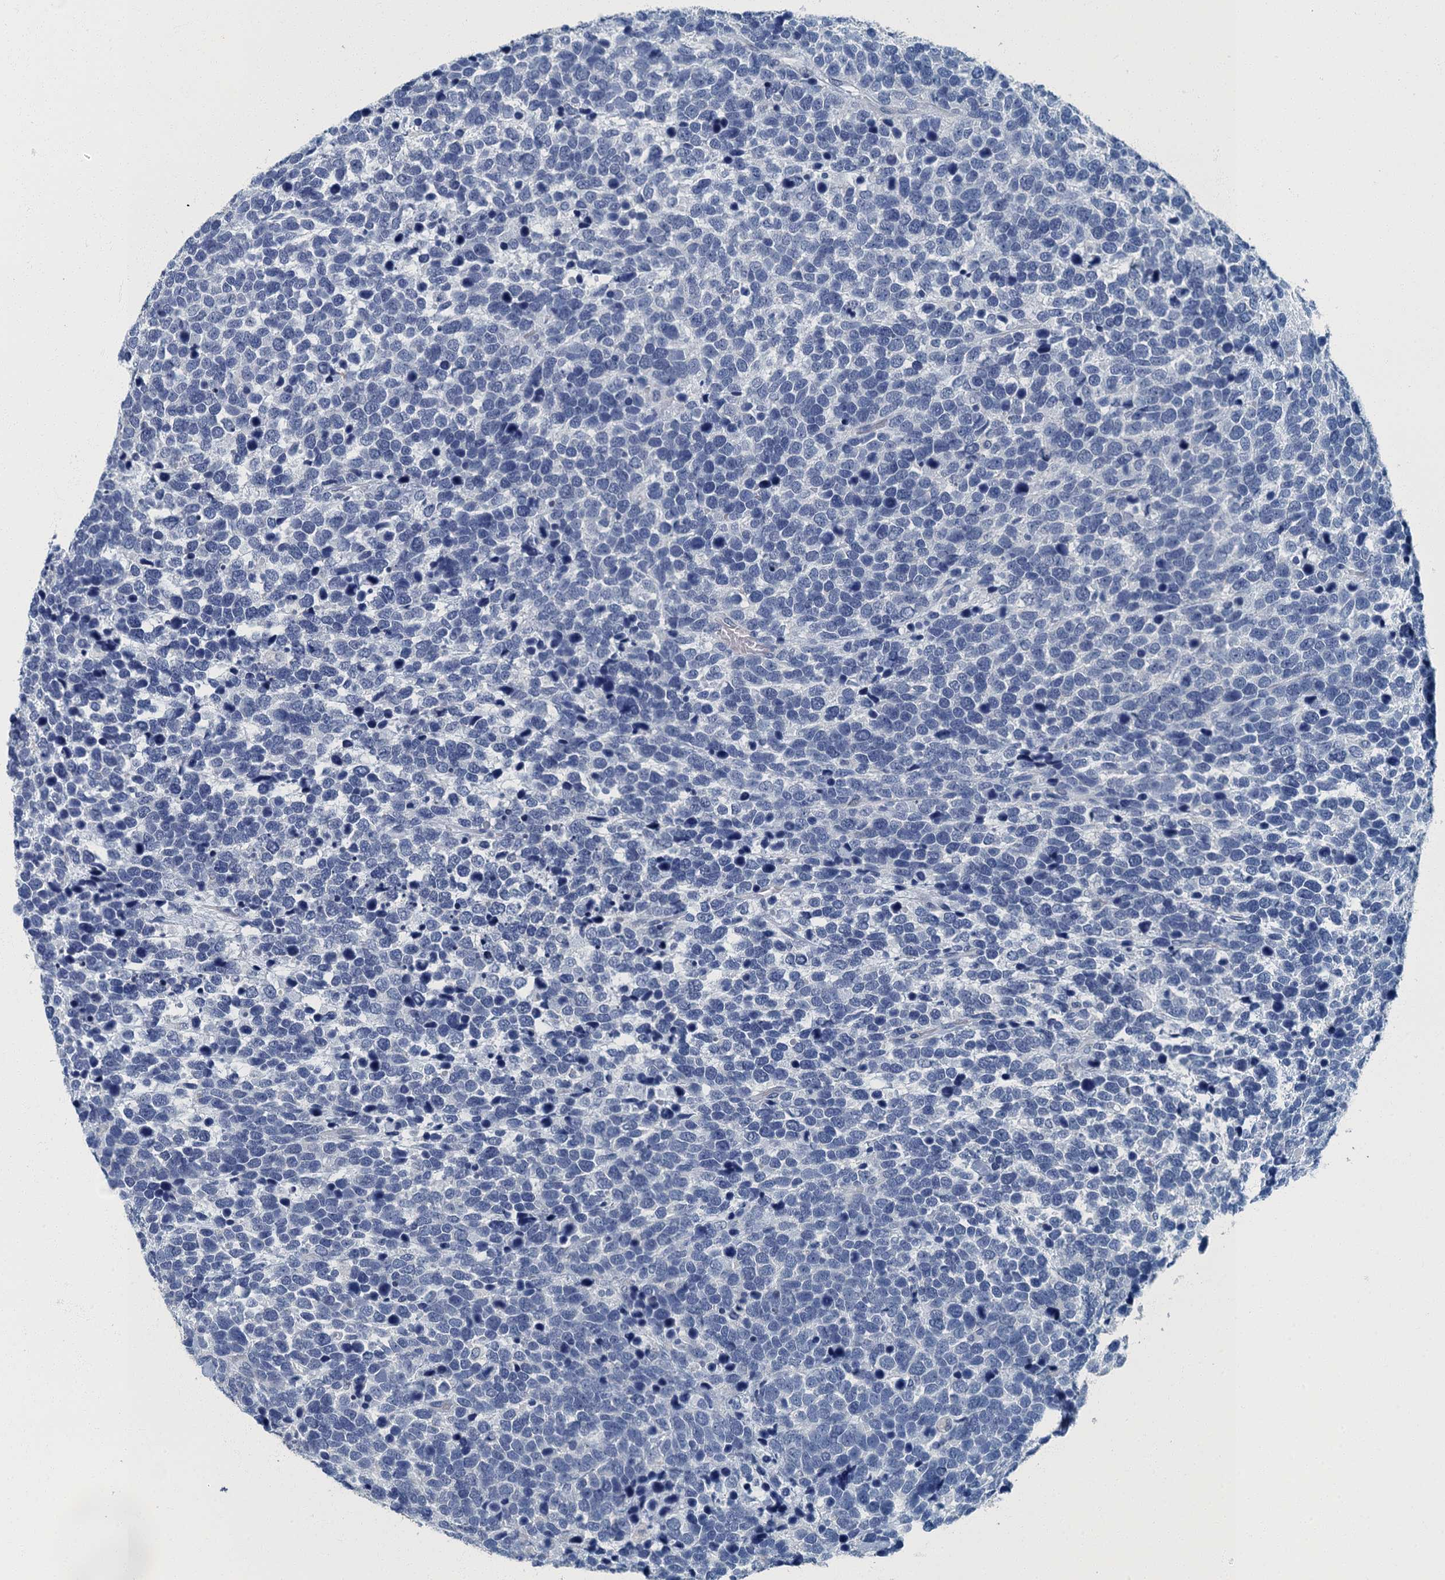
{"staining": {"intensity": "negative", "quantity": "none", "location": "none"}, "tissue": "urothelial cancer", "cell_type": "Tumor cells", "image_type": "cancer", "snomed": [{"axis": "morphology", "description": "Urothelial carcinoma, High grade"}, {"axis": "topography", "description": "Urinary bladder"}], "caption": "The micrograph reveals no staining of tumor cells in urothelial carcinoma (high-grade). (Brightfield microscopy of DAB (3,3'-diaminobenzidine) IHC at high magnification).", "gene": "GADL1", "patient": {"sex": "female", "age": 82}}